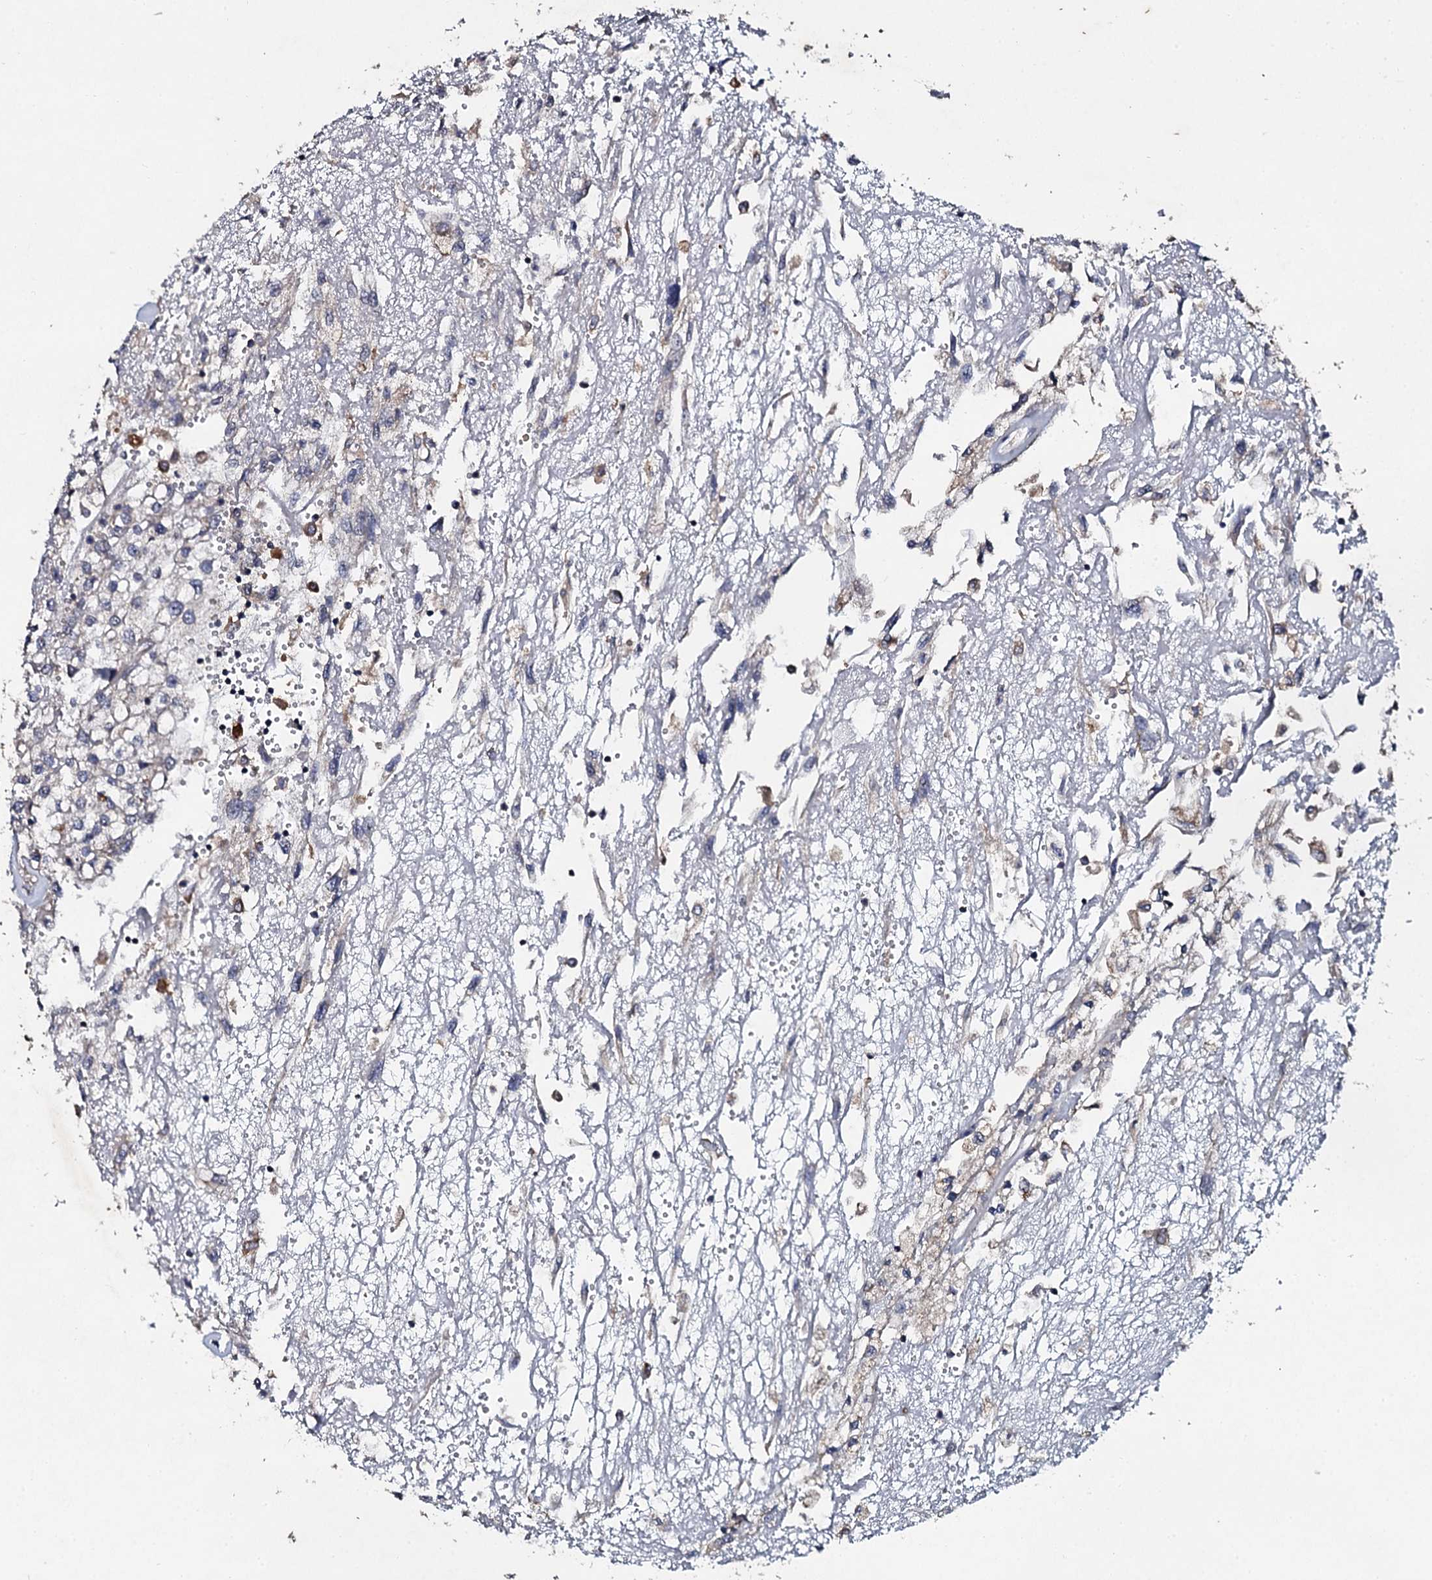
{"staining": {"intensity": "weak", "quantity": "<25%", "location": "cytoplasmic/membranous"}, "tissue": "renal cancer", "cell_type": "Tumor cells", "image_type": "cancer", "snomed": [{"axis": "morphology", "description": "Adenocarcinoma, NOS"}, {"axis": "topography", "description": "Kidney"}], "caption": "A high-resolution photomicrograph shows immunohistochemistry staining of renal adenocarcinoma, which exhibits no significant positivity in tumor cells. (Brightfield microscopy of DAB IHC at high magnification).", "gene": "LRRC28", "patient": {"sex": "female", "age": 52}}